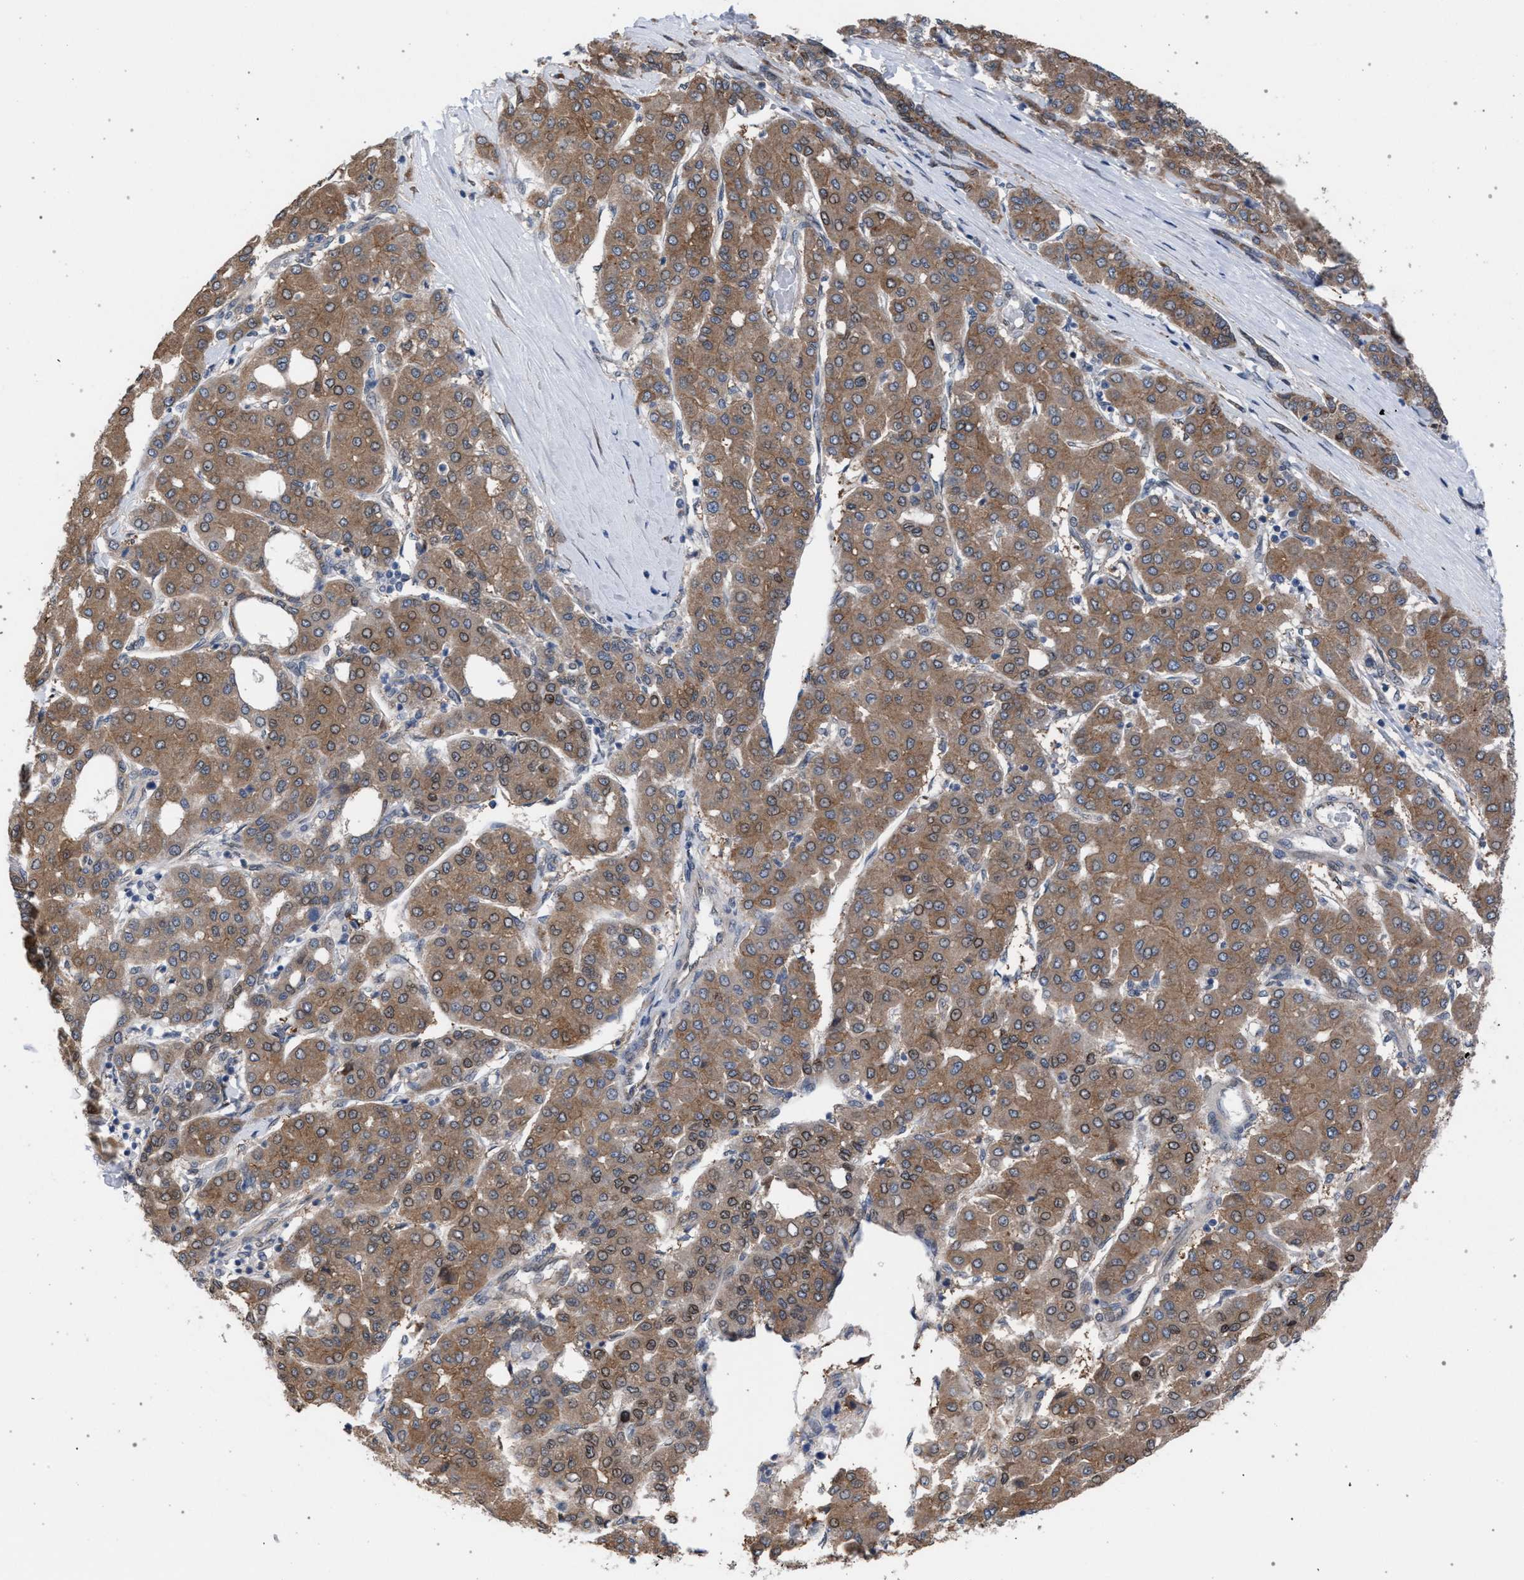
{"staining": {"intensity": "moderate", "quantity": ">75%", "location": "cytoplasmic/membranous"}, "tissue": "liver cancer", "cell_type": "Tumor cells", "image_type": "cancer", "snomed": [{"axis": "morphology", "description": "Carcinoma, Hepatocellular, NOS"}, {"axis": "topography", "description": "Liver"}], "caption": "This photomicrograph demonstrates liver cancer (hepatocellular carcinoma) stained with IHC to label a protein in brown. The cytoplasmic/membranous of tumor cells show moderate positivity for the protein. Nuclei are counter-stained blue.", "gene": "ARPC5L", "patient": {"sex": "male", "age": 65}}